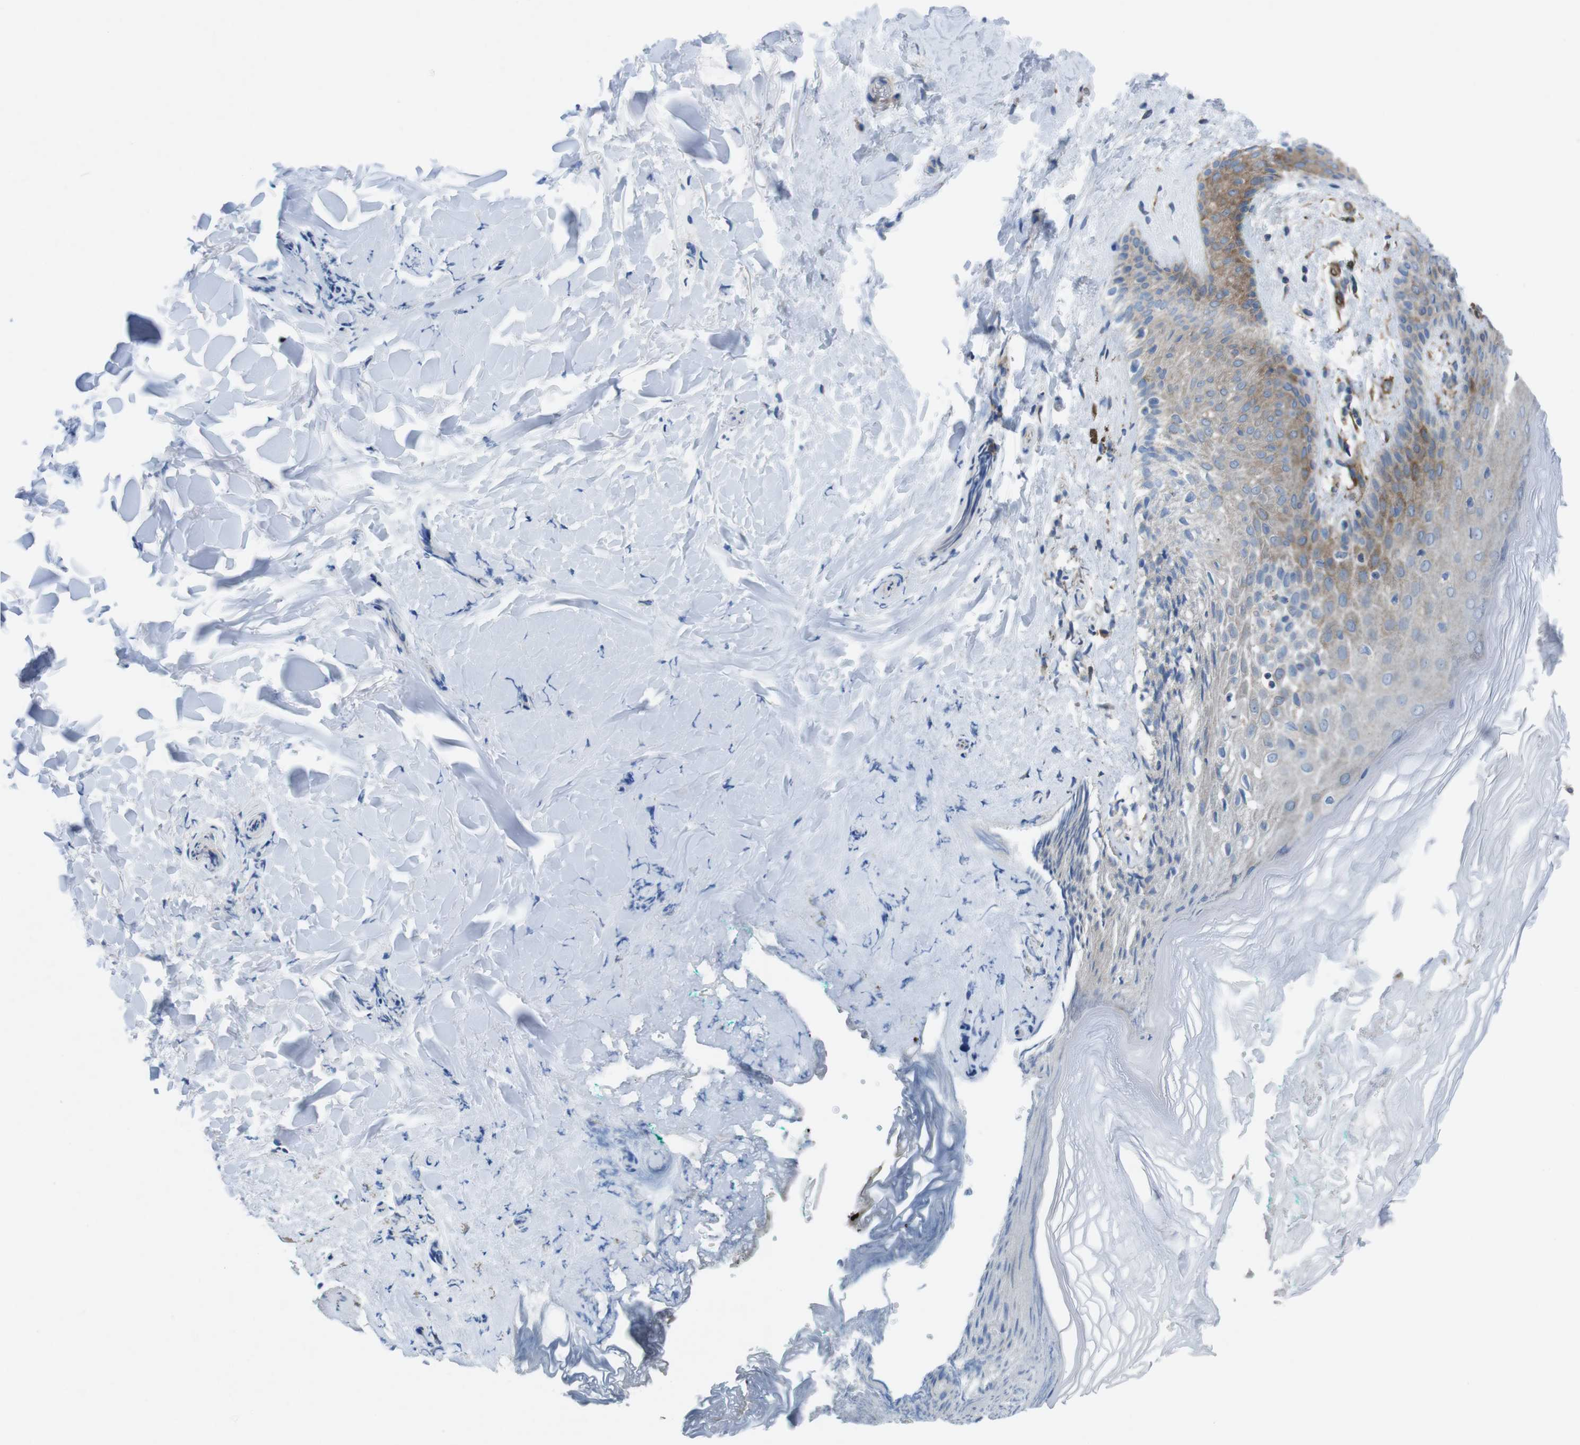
{"staining": {"intensity": "moderate", "quantity": ">75%", "location": "cytoplasmic/membranous"}, "tissue": "skin", "cell_type": "Epidermal cells", "image_type": "normal", "snomed": [{"axis": "morphology", "description": "Normal tissue, NOS"}, {"axis": "topography", "description": "Anal"}], "caption": "Protein analysis of normal skin displays moderate cytoplasmic/membranous positivity in about >75% of epidermal cells. Using DAB (brown) and hematoxylin (blue) stains, captured at high magnification using brightfield microscopy.", "gene": "DIAPH2", "patient": {"sex": "male", "age": 74}}